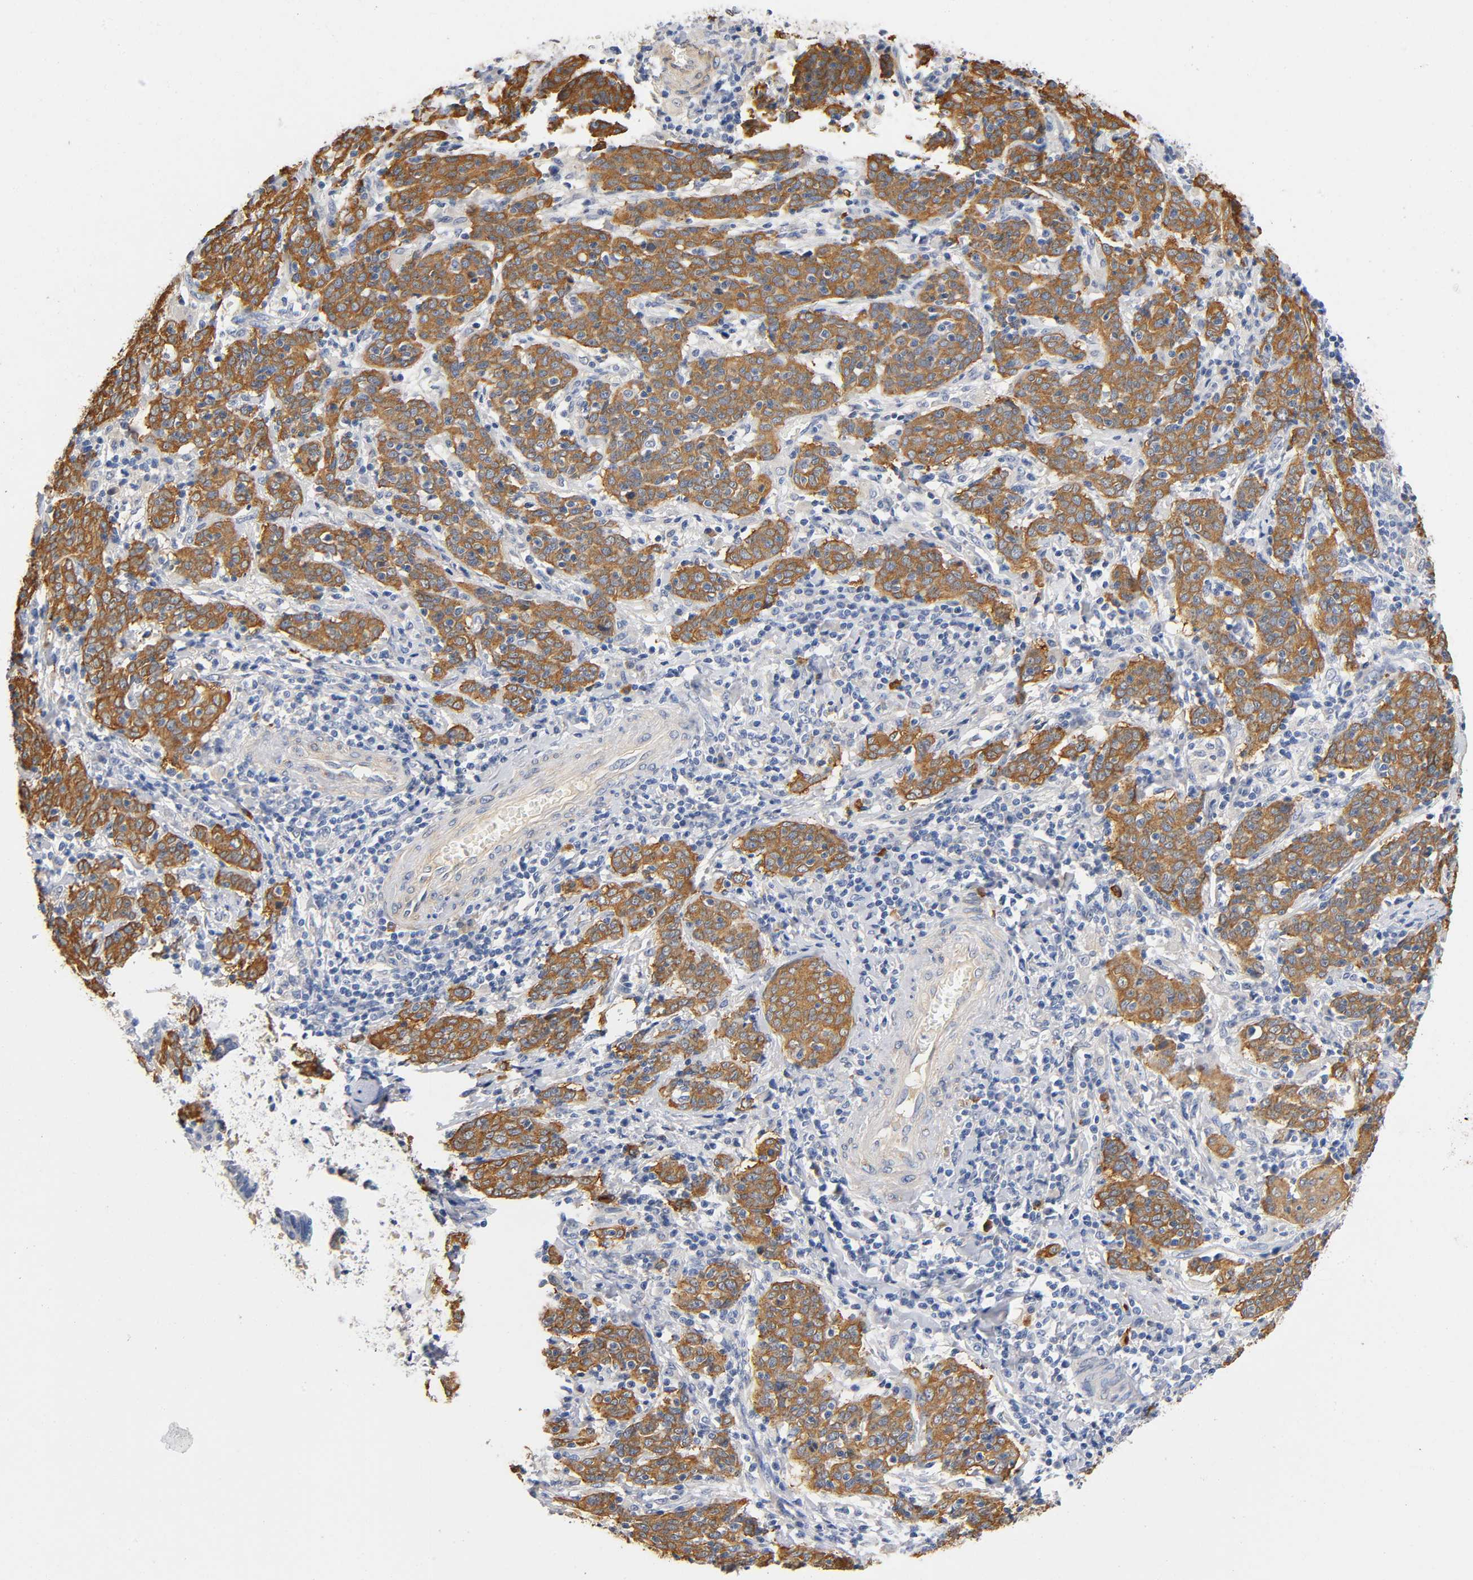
{"staining": {"intensity": "moderate", "quantity": ">75%", "location": "cytoplasmic/membranous"}, "tissue": "cervical cancer", "cell_type": "Tumor cells", "image_type": "cancer", "snomed": [{"axis": "morphology", "description": "Normal tissue, NOS"}, {"axis": "morphology", "description": "Squamous cell carcinoma, NOS"}, {"axis": "topography", "description": "Cervix"}], "caption": "A histopathology image of cervical squamous cell carcinoma stained for a protein exhibits moderate cytoplasmic/membranous brown staining in tumor cells.", "gene": "TNC", "patient": {"sex": "female", "age": 67}}